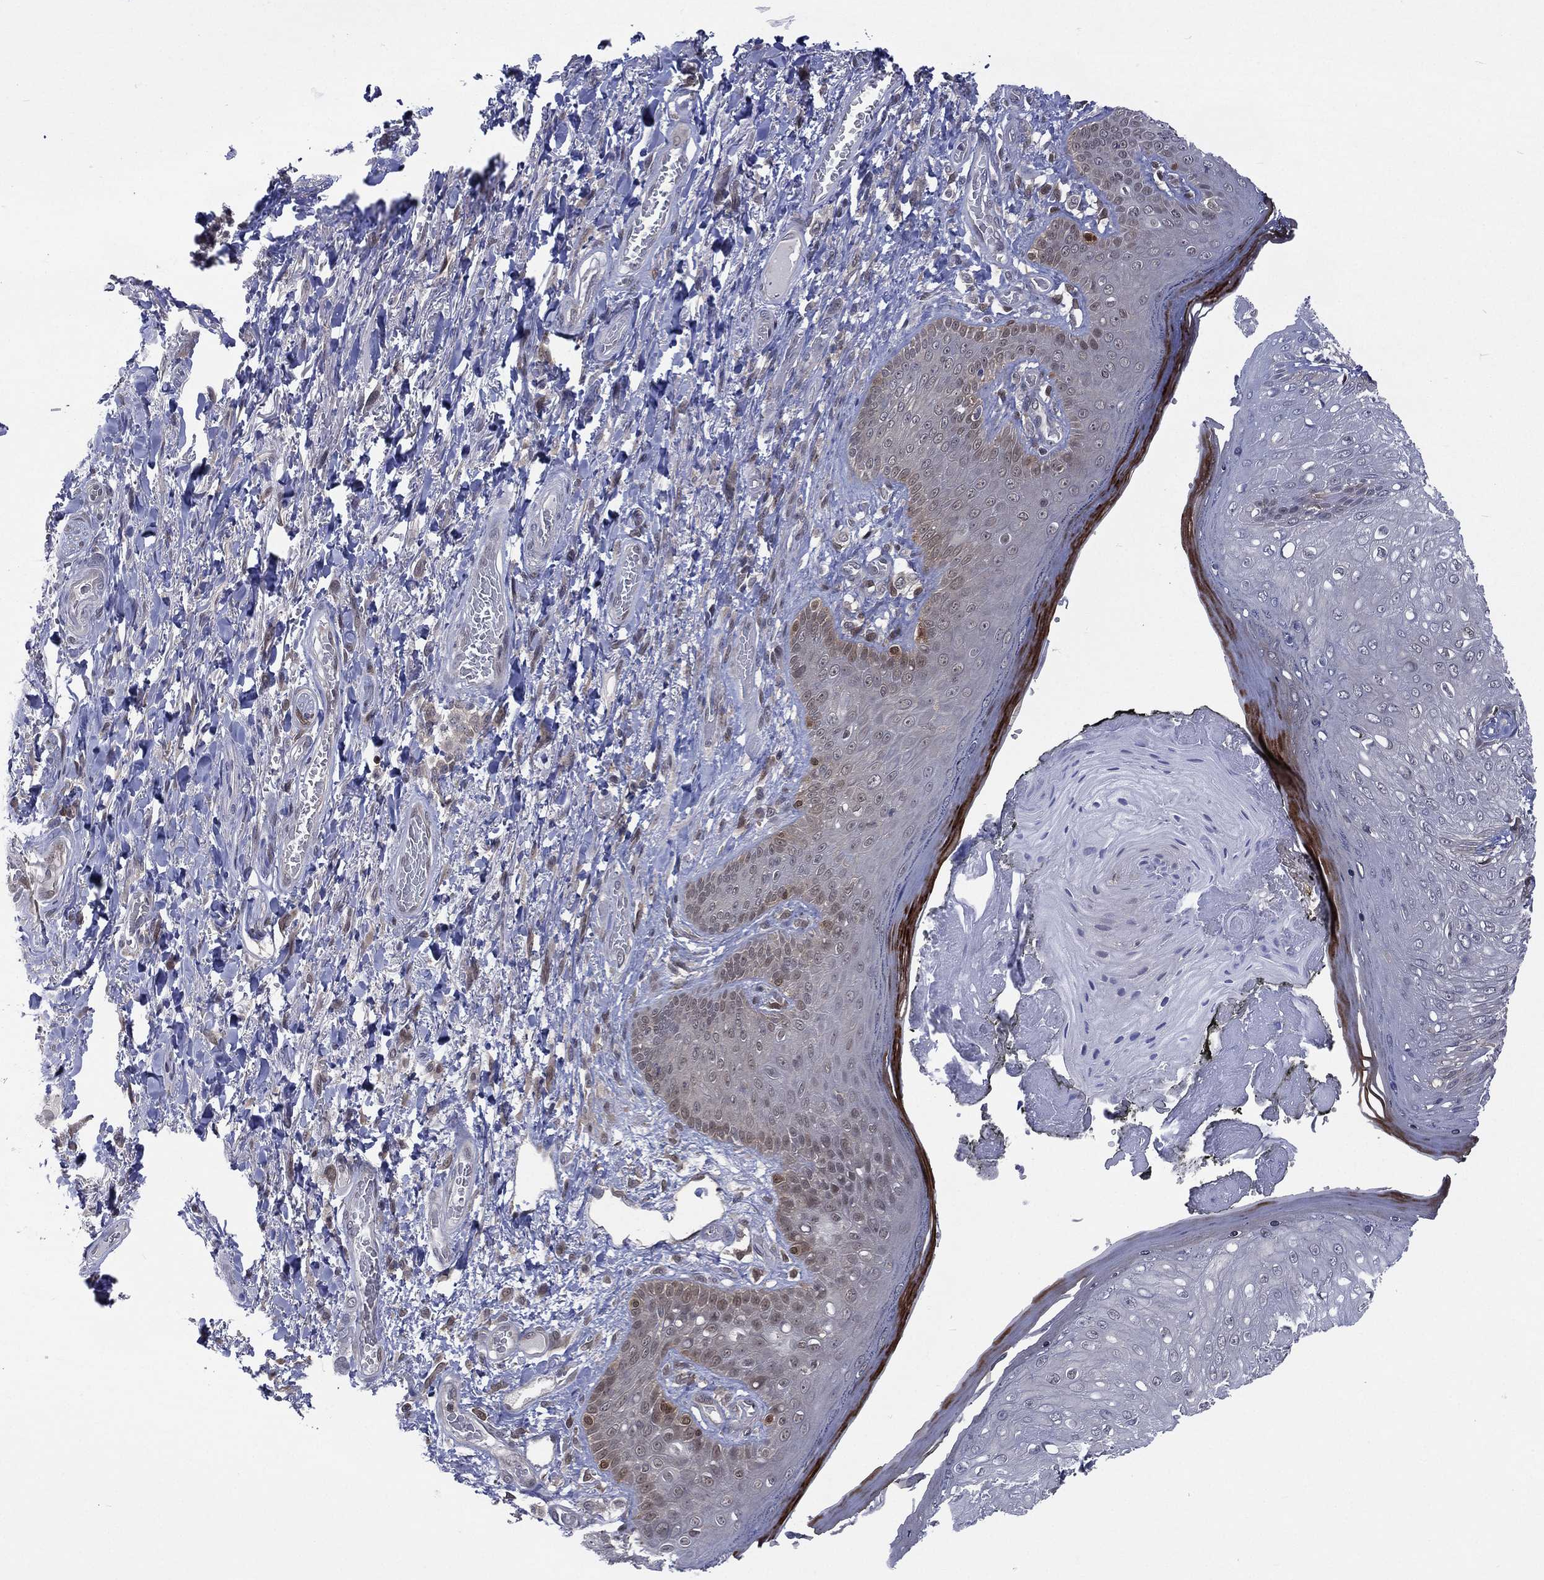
{"staining": {"intensity": "strong", "quantity": "<25%", "location": "cytoplasmic/membranous,nuclear"}, "tissue": "skin", "cell_type": "Epidermal cells", "image_type": "normal", "snomed": [{"axis": "morphology", "description": "Normal tissue, NOS"}, {"axis": "morphology", "description": "Adenocarcinoma, NOS"}, {"axis": "topography", "description": "Rectum"}, {"axis": "topography", "description": "Anal"}], "caption": "Immunohistochemical staining of unremarkable human skin demonstrates <25% levels of strong cytoplasmic/membranous,nuclear protein positivity in approximately <25% of epidermal cells. The protein is shown in brown color, while the nuclei are stained blue.", "gene": "MTAP", "patient": {"sex": "female", "age": 68}}